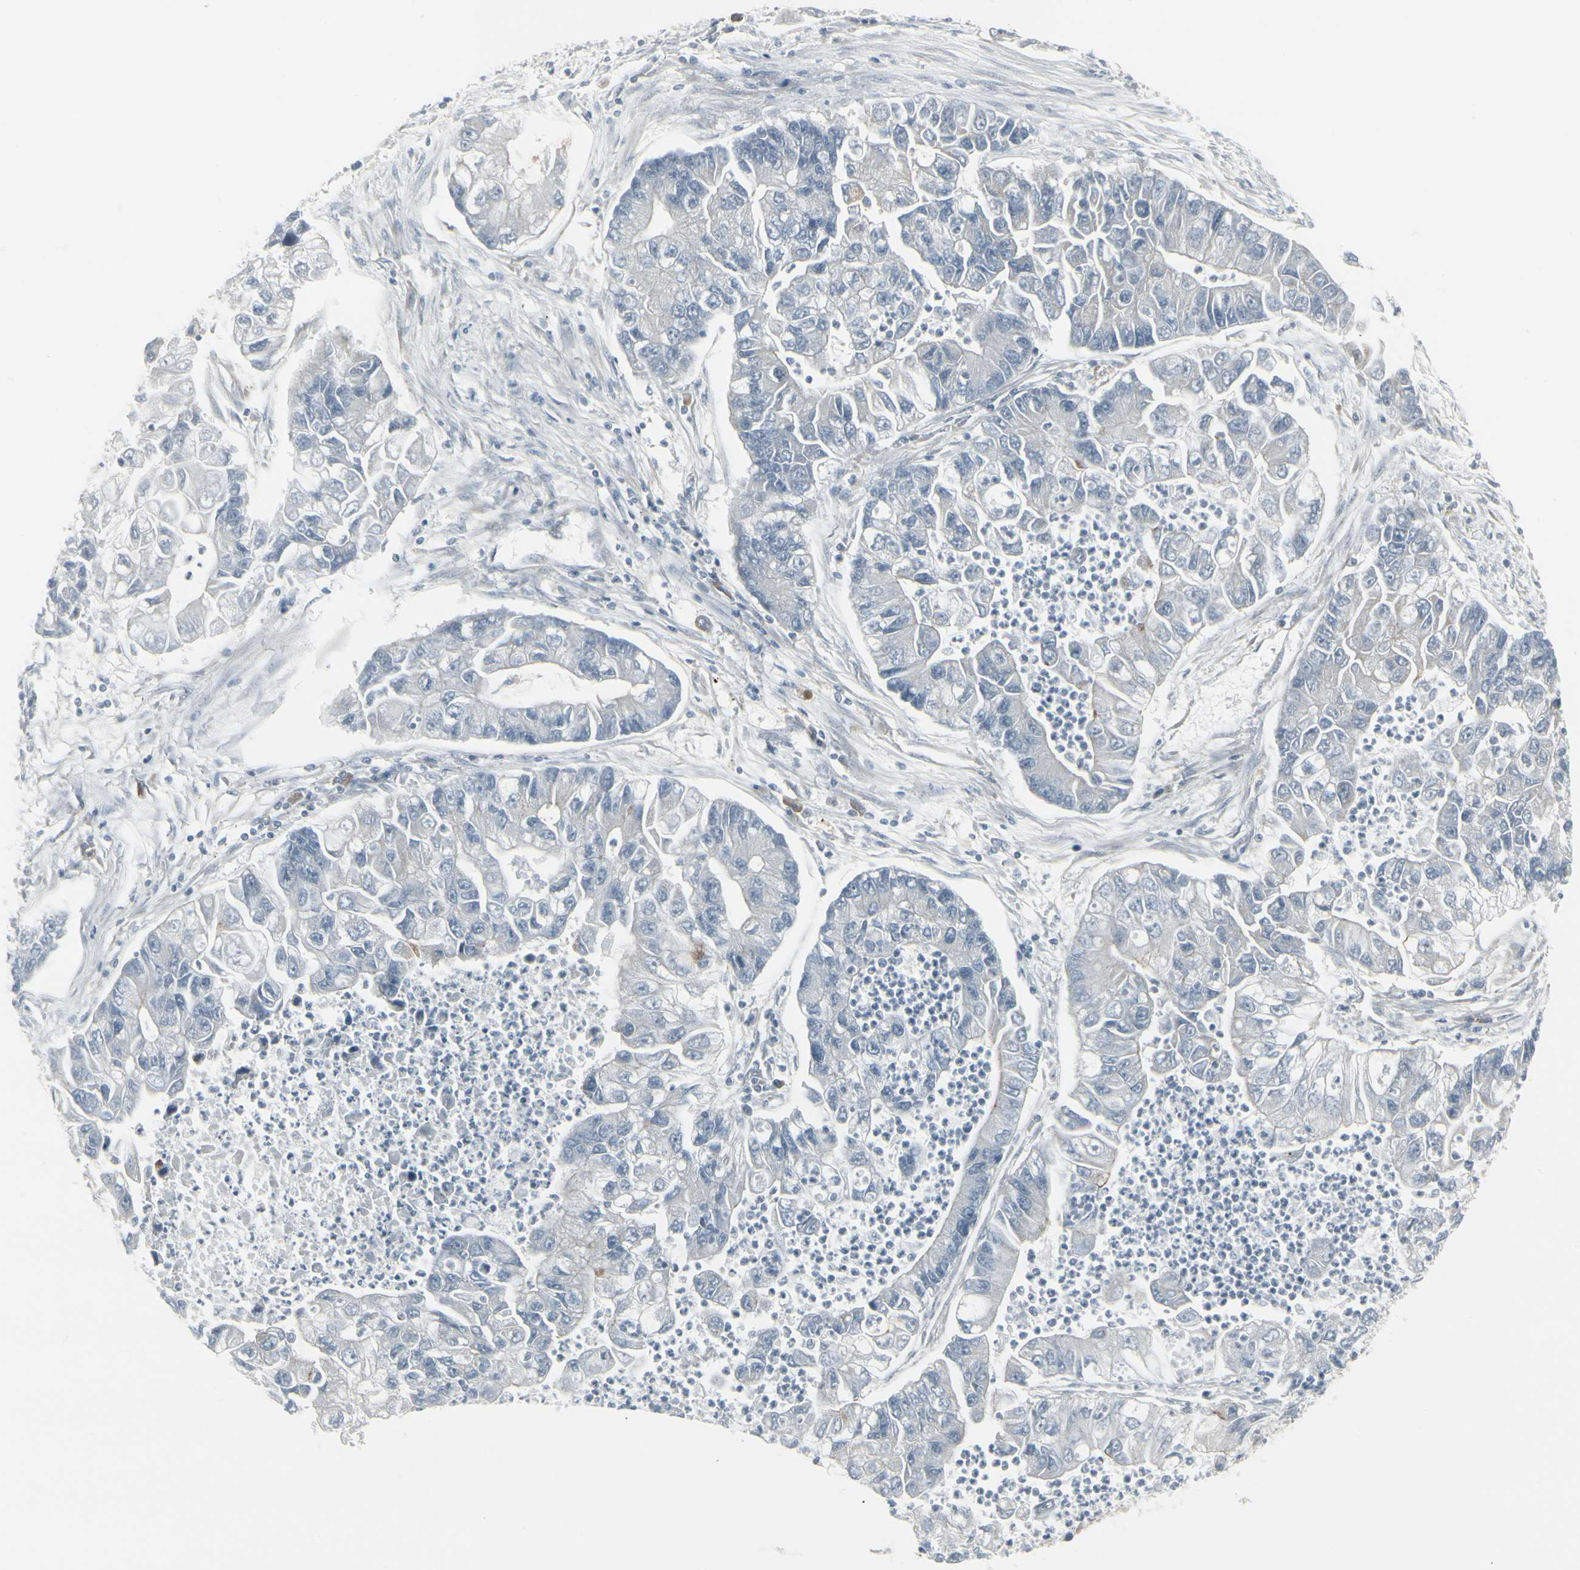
{"staining": {"intensity": "negative", "quantity": "none", "location": "none"}, "tissue": "lung cancer", "cell_type": "Tumor cells", "image_type": "cancer", "snomed": [{"axis": "morphology", "description": "Adenocarcinoma, NOS"}, {"axis": "topography", "description": "Lung"}], "caption": "IHC photomicrograph of human lung cancer stained for a protein (brown), which shows no expression in tumor cells.", "gene": "EPS15", "patient": {"sex": "female", "age": 51}}